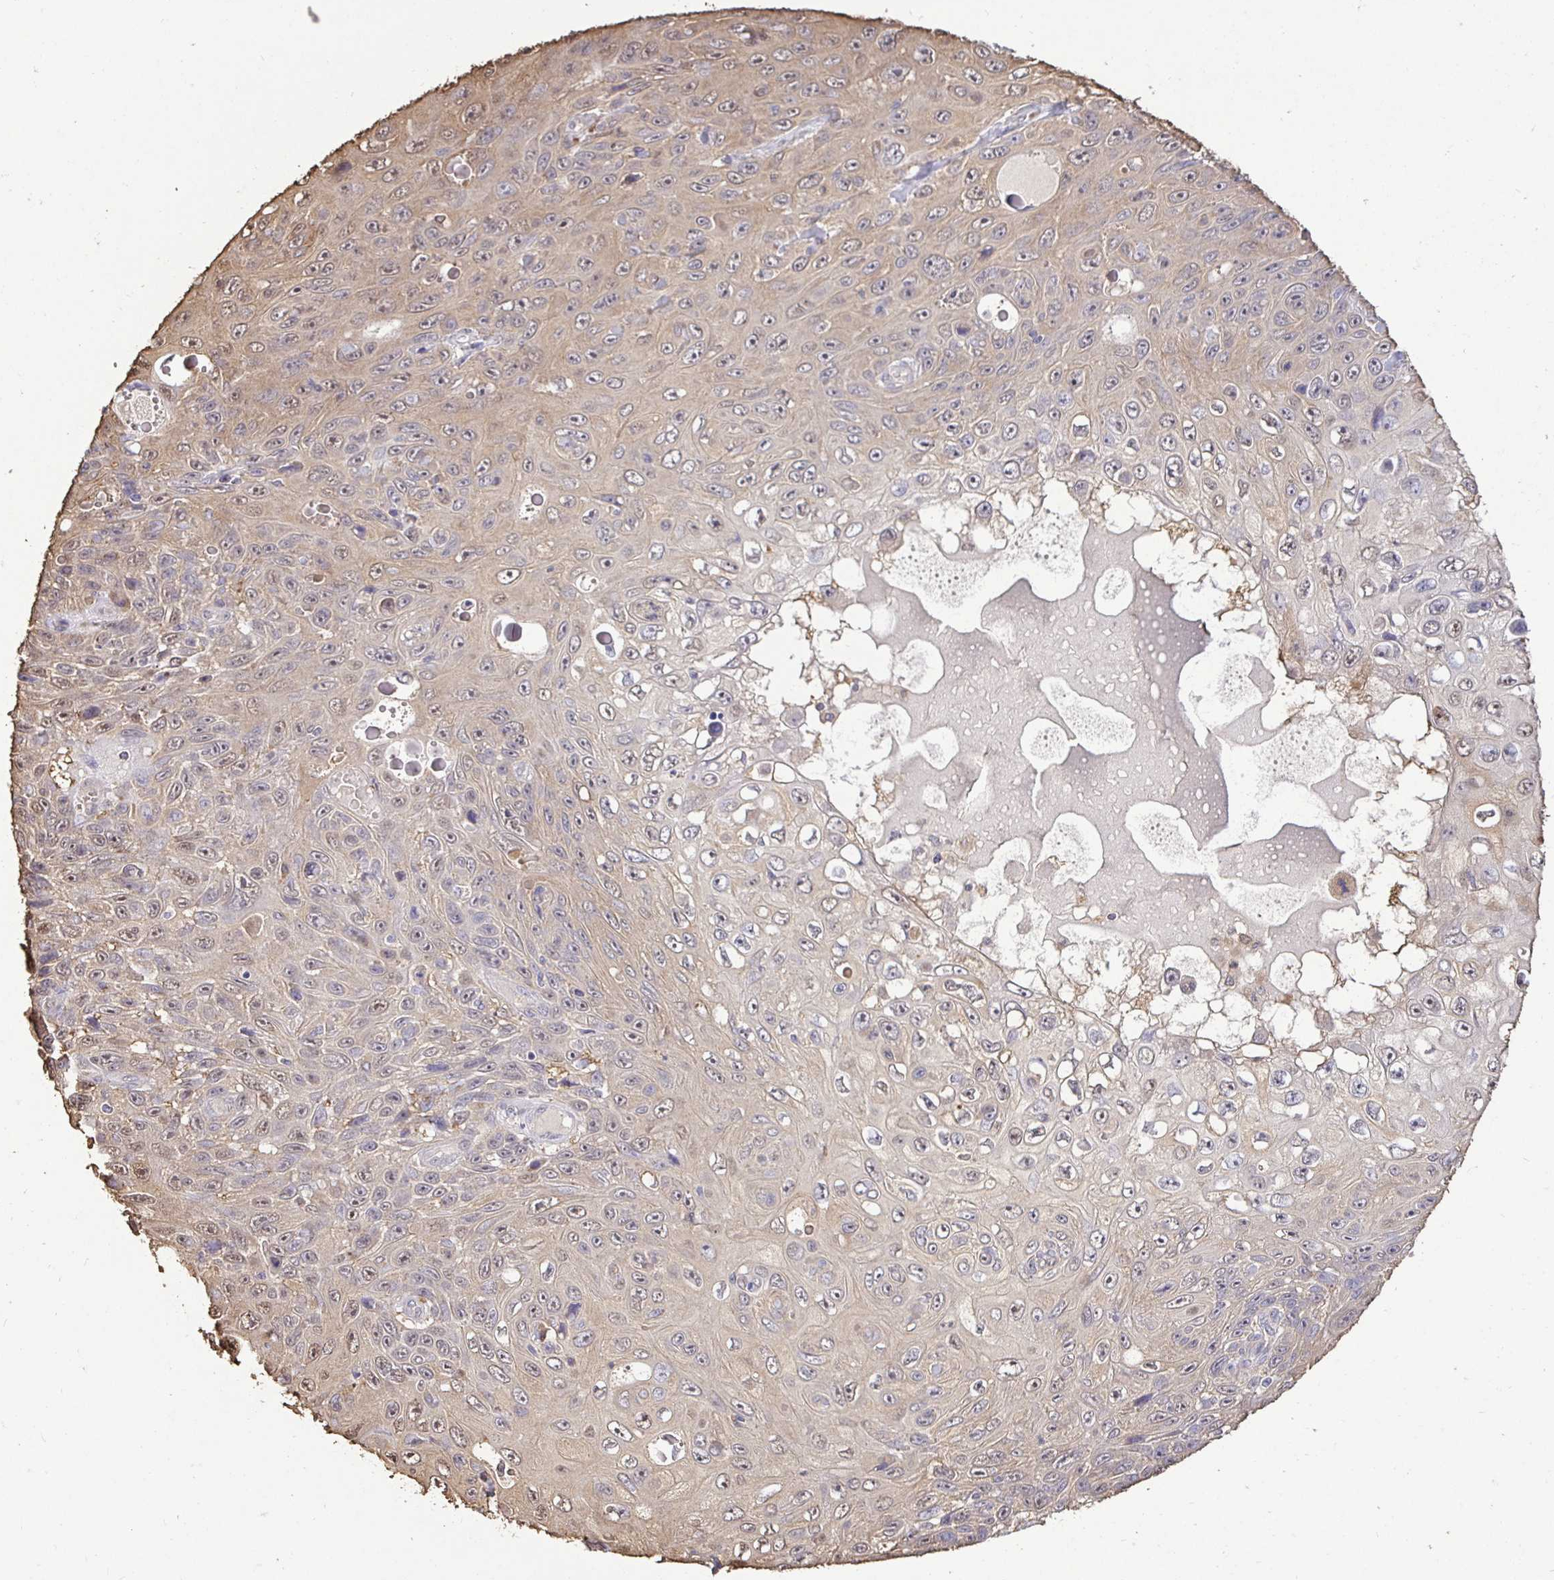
{"staining": {"intensity": "weak", "quantity": "<25%", "location": "nuclear"}, "tissue": "skin cancer", "cell_type": "Tumor cells", "image_type": "cancer", "snomed": [{"axis": "morphology", "description": "Squamous cell carcinoma, NOS"}, {"axis": "topography", "description": "Skin"}], "caption": "Tumor cells are negative for brown protein staining in squamous cell carcinoma (skin).", "gene": "MAPK8IP3", "patient": {"sex": "male", "age": 82}}